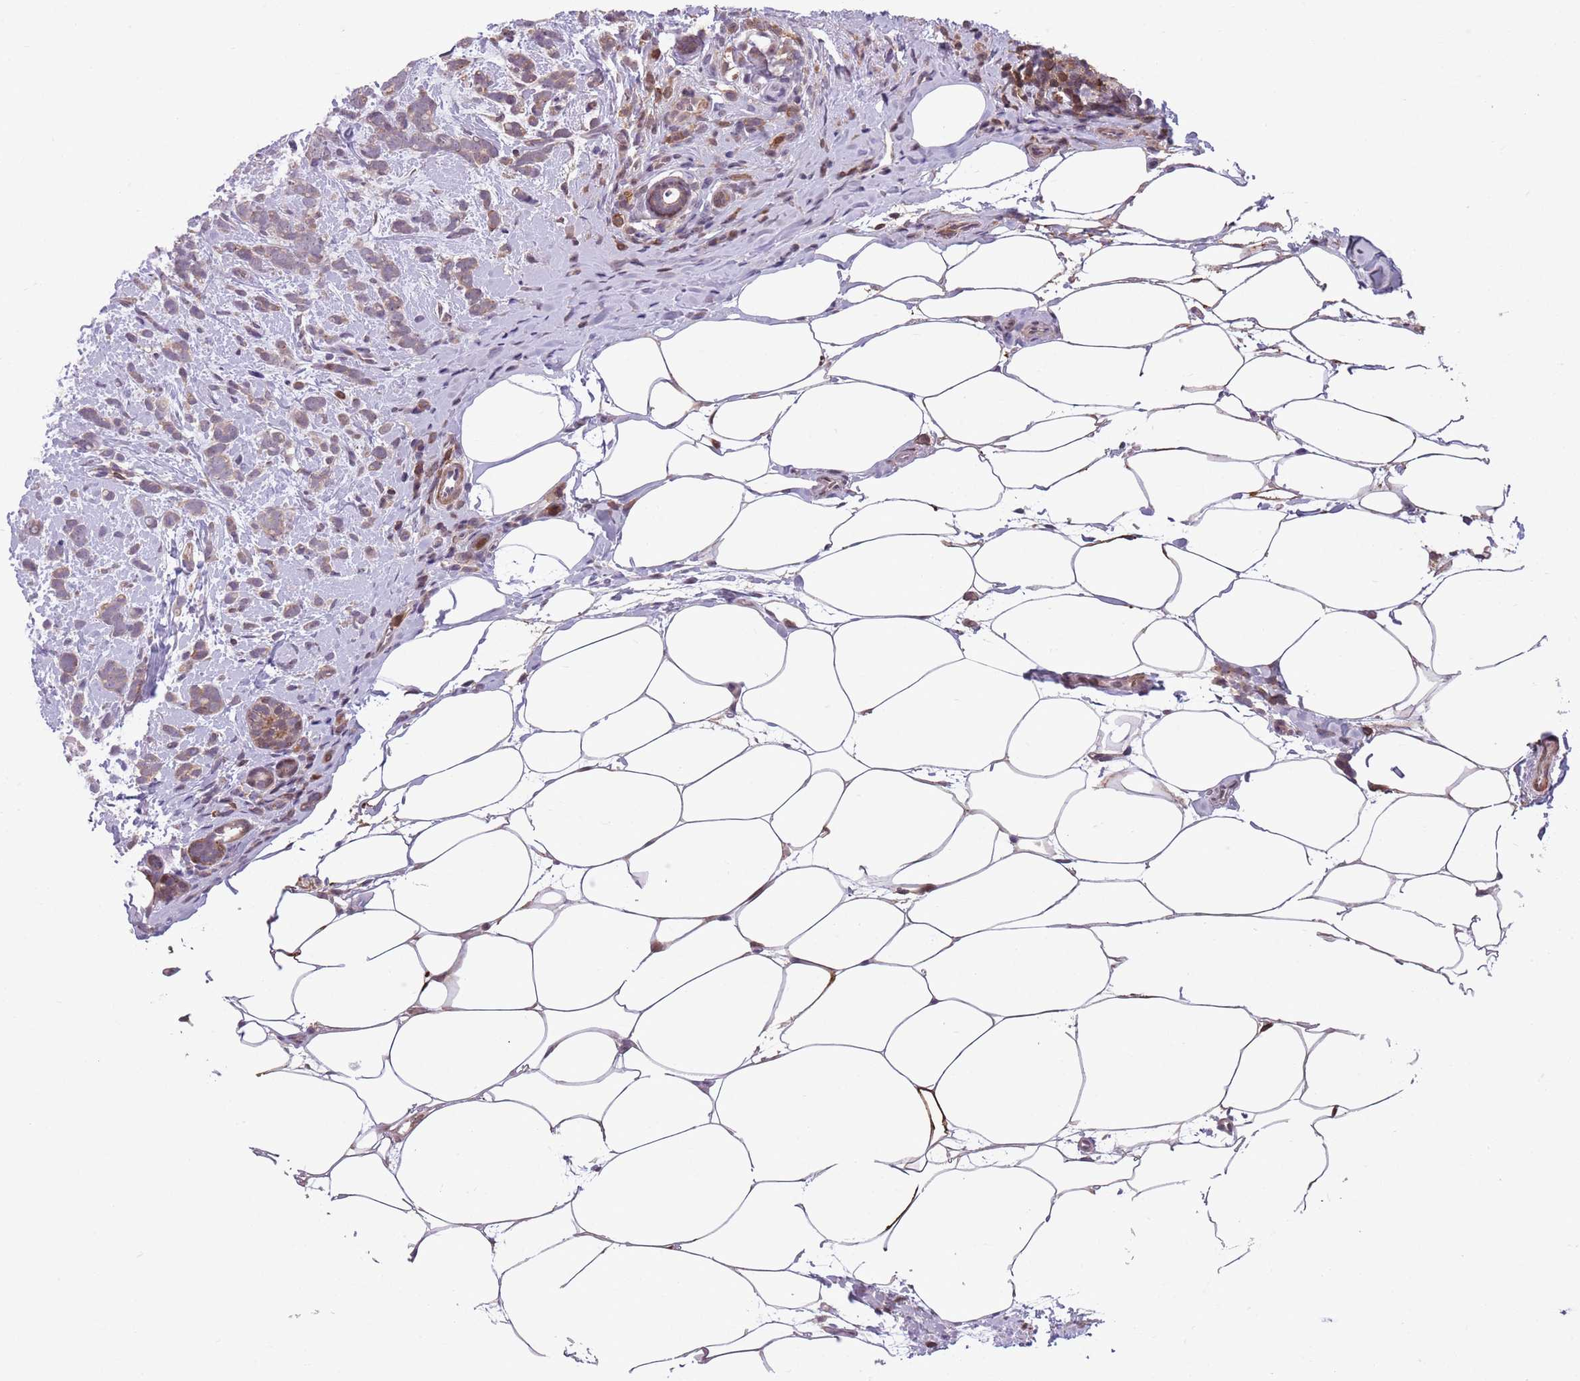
{"staining": {"intensity": "weak", "quantity": ">75%", "location": "cytoplasmic/membranous"}, "tissue": "breast cancer", "cell_type": "Tumor cells", "image_type": "cancer", "snomed": [{"axis": "morphology", "description": "Lobular carcinoma"}, {"axis": "topography", "description": "Breast"}], "caption": "Weak cytoplasmic/membranous expression is seen in about >75% of tumor cells in breast cancer. The staining was performed using DAB (3,3'-diaminobenzidine), with brown indicating positive protein expression. Nuclei are stained blue with hematoxylin.", "gene": "JAML", "patient": {"sex": "female", "age": 58}}